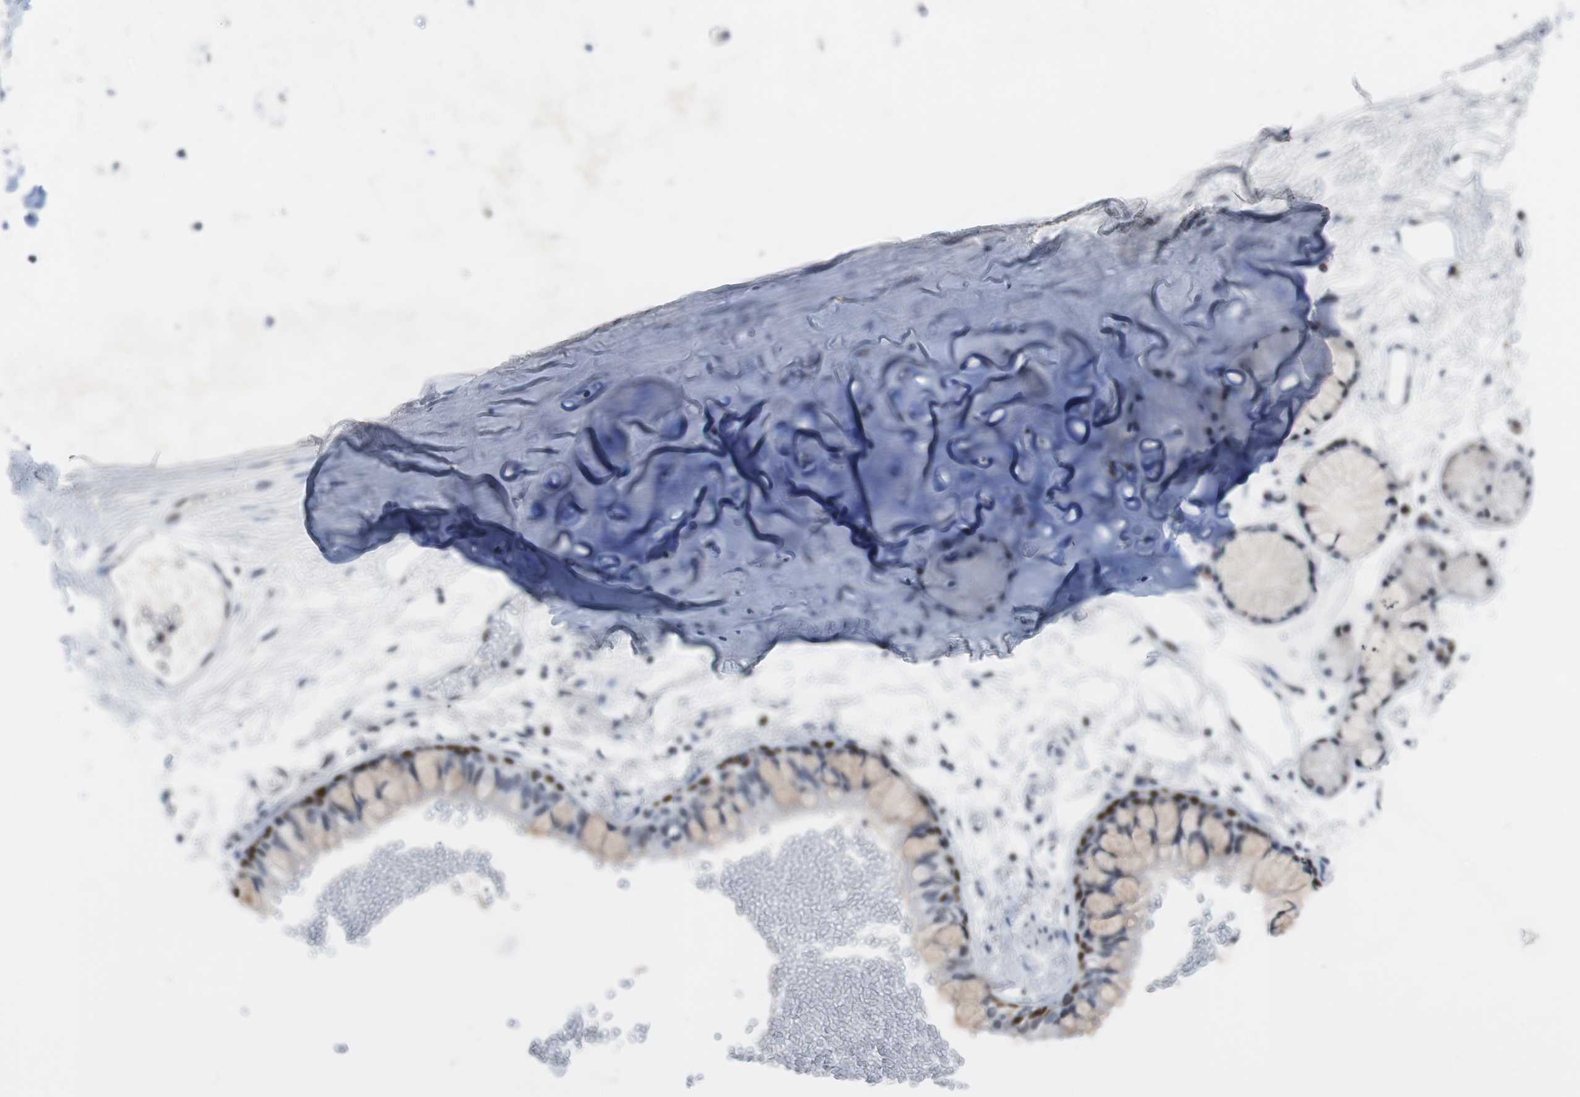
{"staining": {"intensity": "negative", "quantity": "none", "location": "none"}, "tissue": "adipose tissue", "cell_type": "Adipocytes", "image_type": "normal", "snomed": [{"axis": "morphology", "description": "Normal tissue, NOS"}, {"axis": "topography", "description": "Cartilage tissue"}, {"axis": "topography", "description": "Bronchus"}], "caption": "The IHC image has no significant staining in adipocytes of adipose tissue.", "gene": "TP63", "patient": {"sex": "female", "age": 73}}